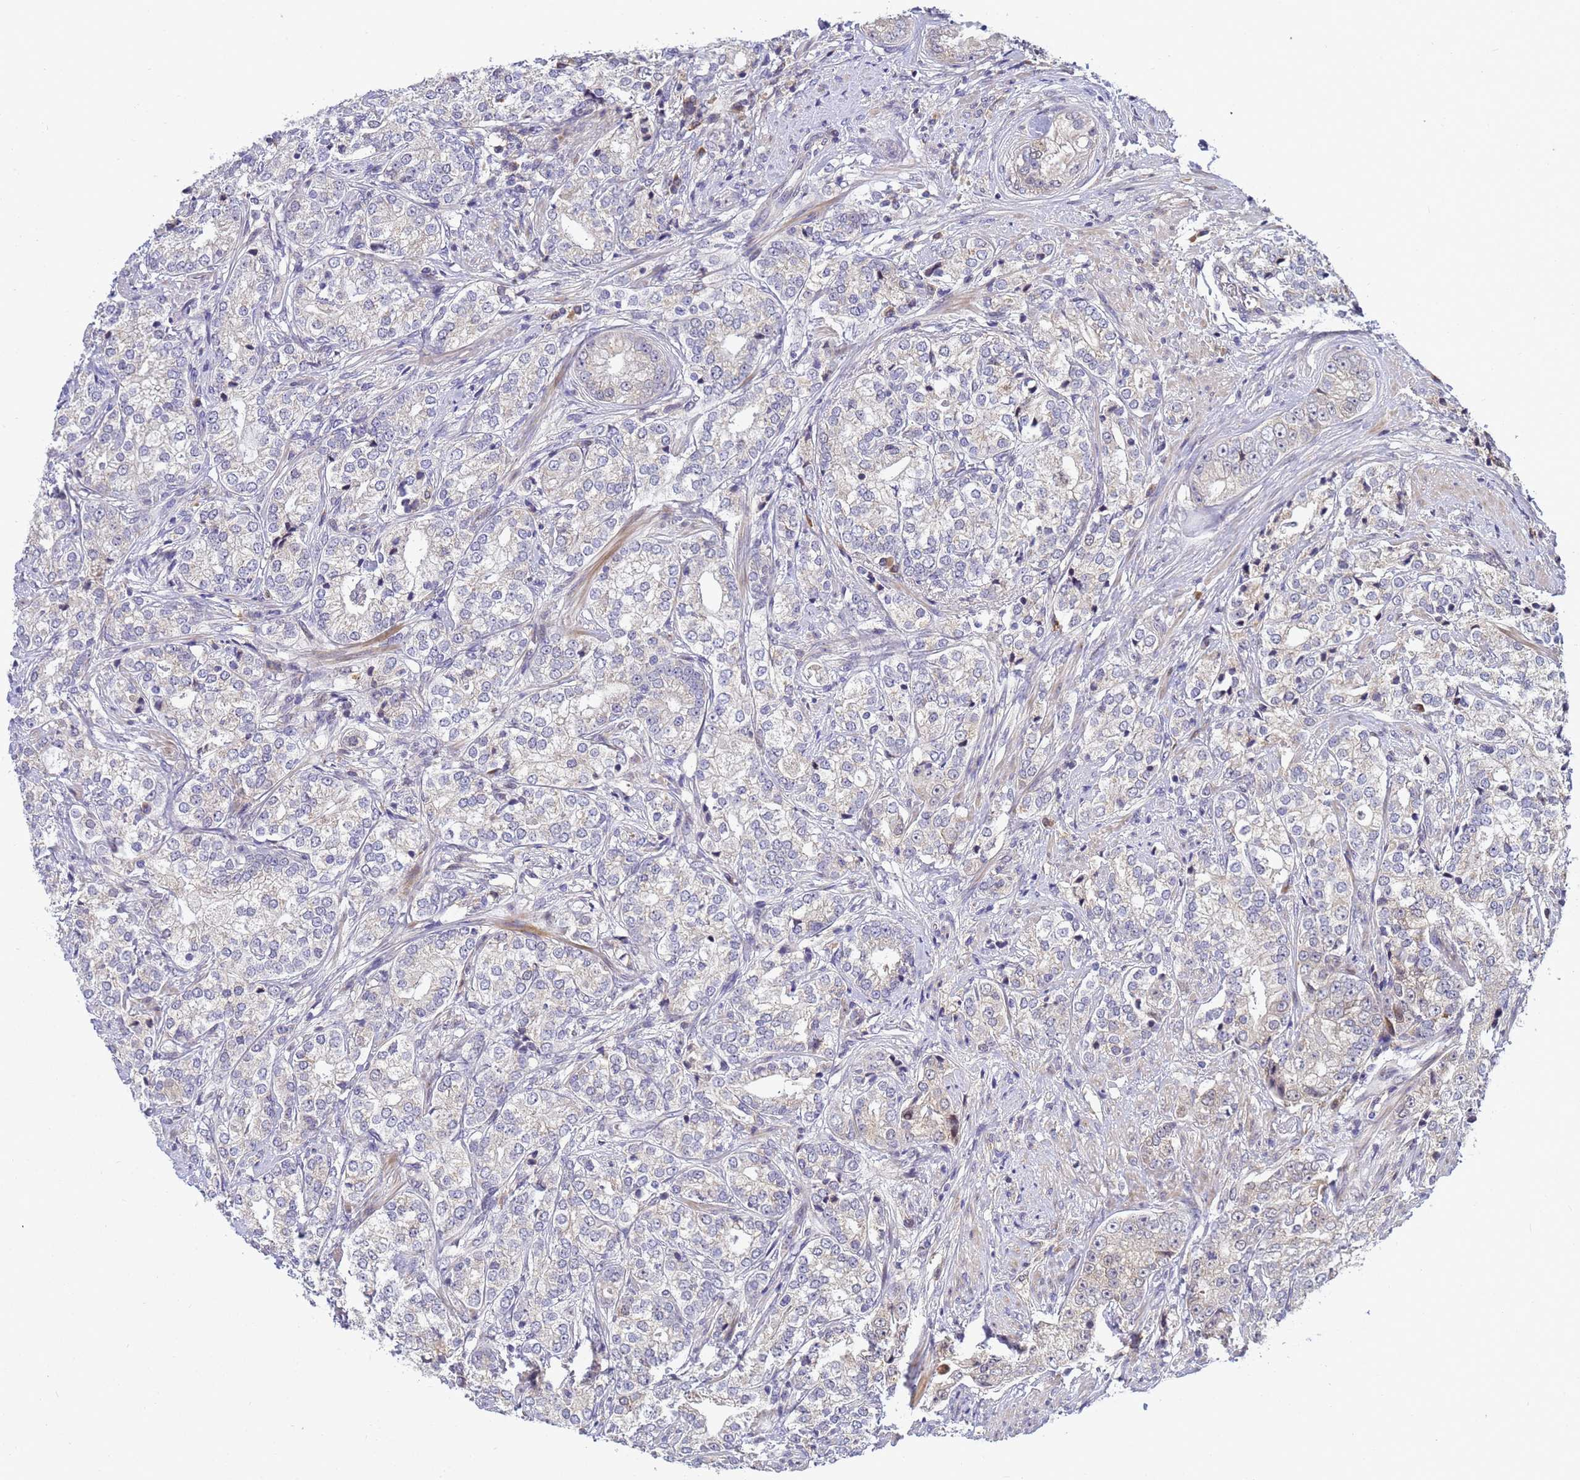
{"staining": {"intensity": "negative", "quantity": "none", "location": "none"}, "tissue": "prostate cancer", "cell_type": "Tumor cells", "image_type": "cancer", "snomed": [{"axis": "morphology", "description": "Adenocarcinoma, High grade"}, {"axis": "topography", "description": "Prostate"}], "caption": "Immunohistochemistry (IHC) photomicrograph of neoplastic tissue: prostate adenocarcinoma (high-grade) stained with DAB exhibits no significant protein positivity in tumor cells.", "gene": "TMEM74B", "patient": {"sex": "male", "age": 69}}